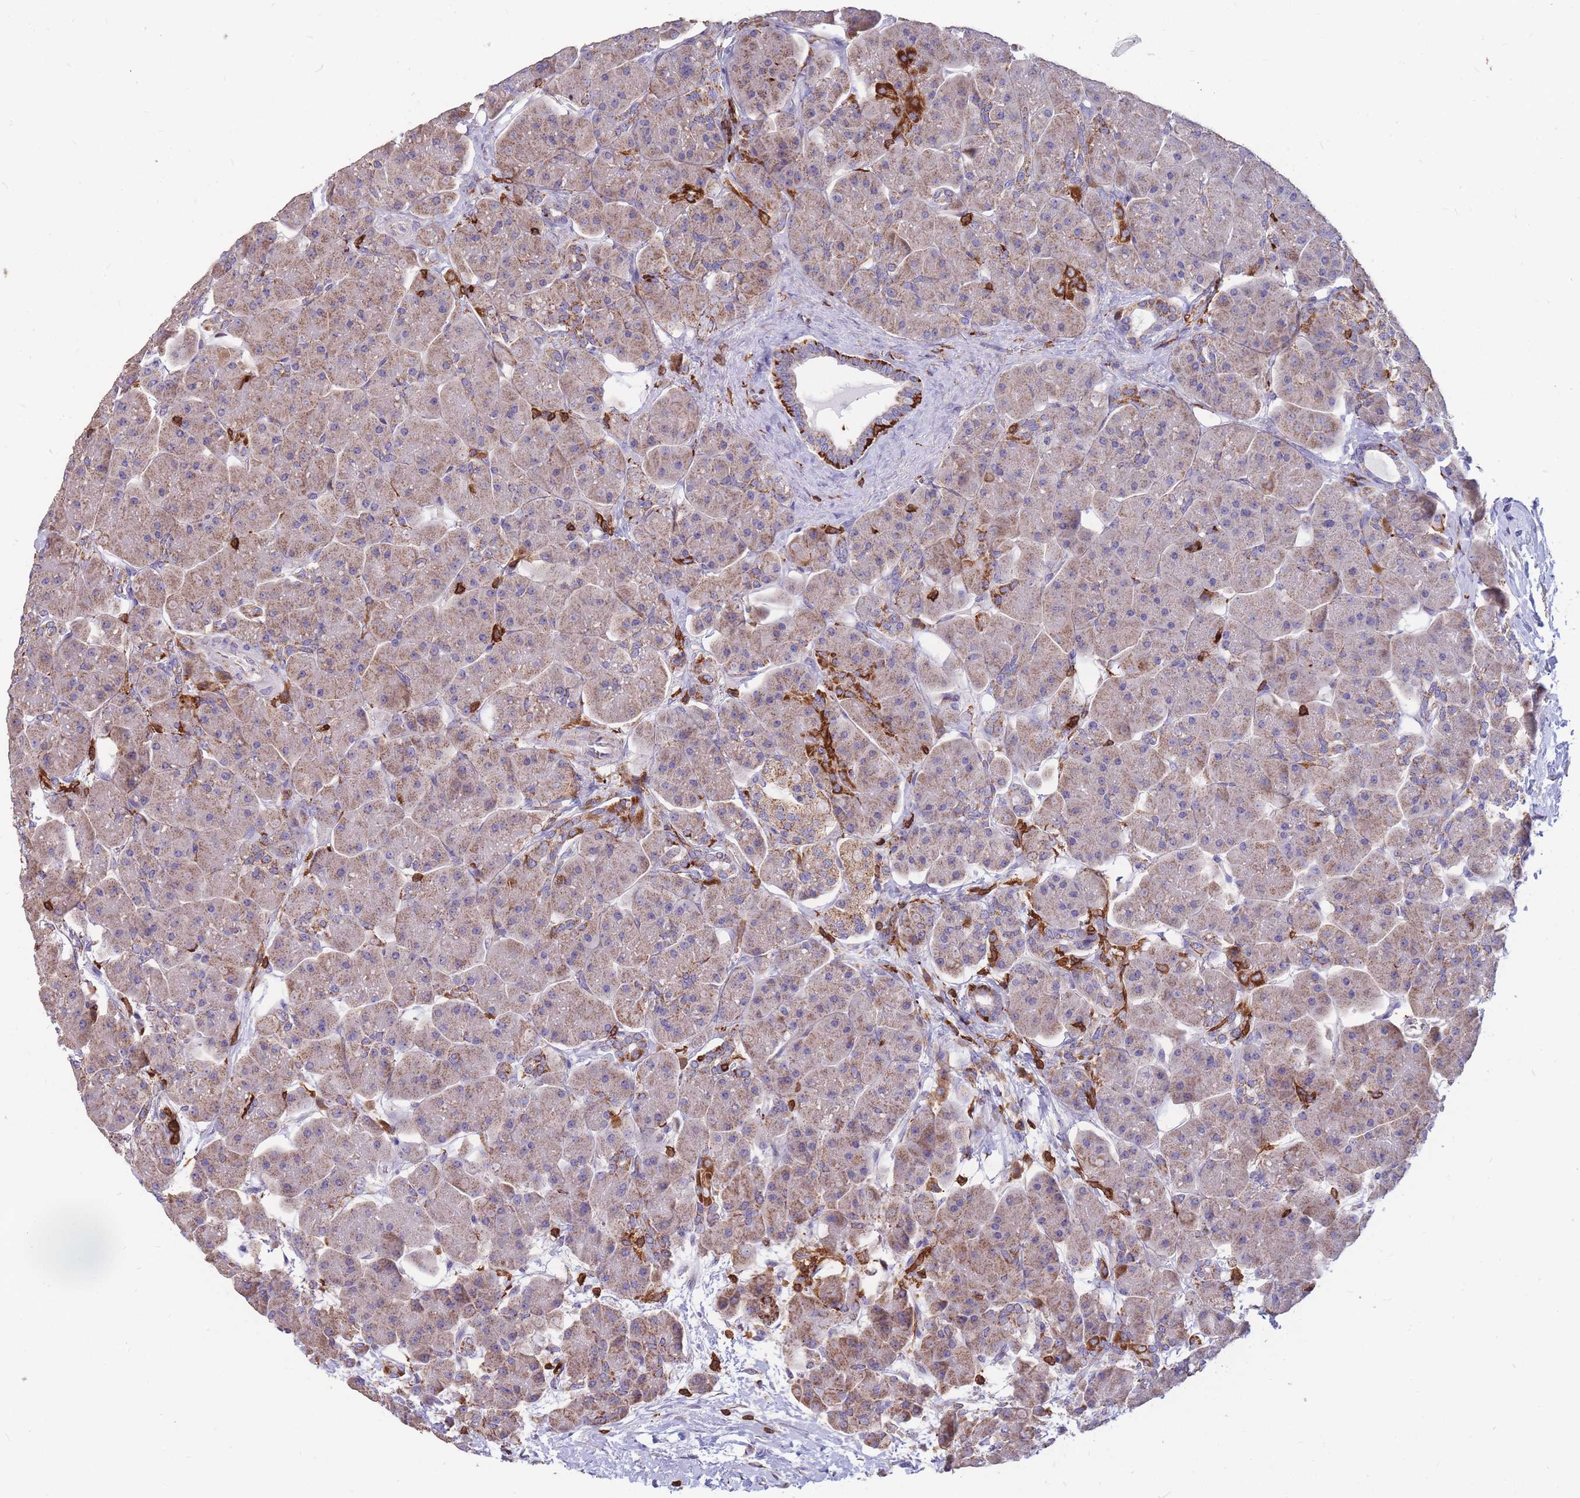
{"staining": {"intensity": "moderate", "quantity": ">75%", "location": "cytoplasmic/membranous"}, "tissue": "pancreas", "cell_type": "Exocrine glandular cells", "image_type": "normal", "snomed": [{"axis": "morphology", "description": "Normal tissue, NOS"}, {"axis": "topography", "description": "Pancreas"}], "caption": "Immunohistochemistry (IHC) staining of benign pancreas, which demonstrates medium levels of moderate cytoplasmic/membranous staining in approximately >75% of exocrine glandular cells indicating moderate cytoplasmic/membranous protein positivity. The staining was performed using DAB (brown) for protein detection and nuclei were counterstained in hematoxylin (blue).", "gene": "MRPL54", "patient": {"sex": "male", "age": 66}}